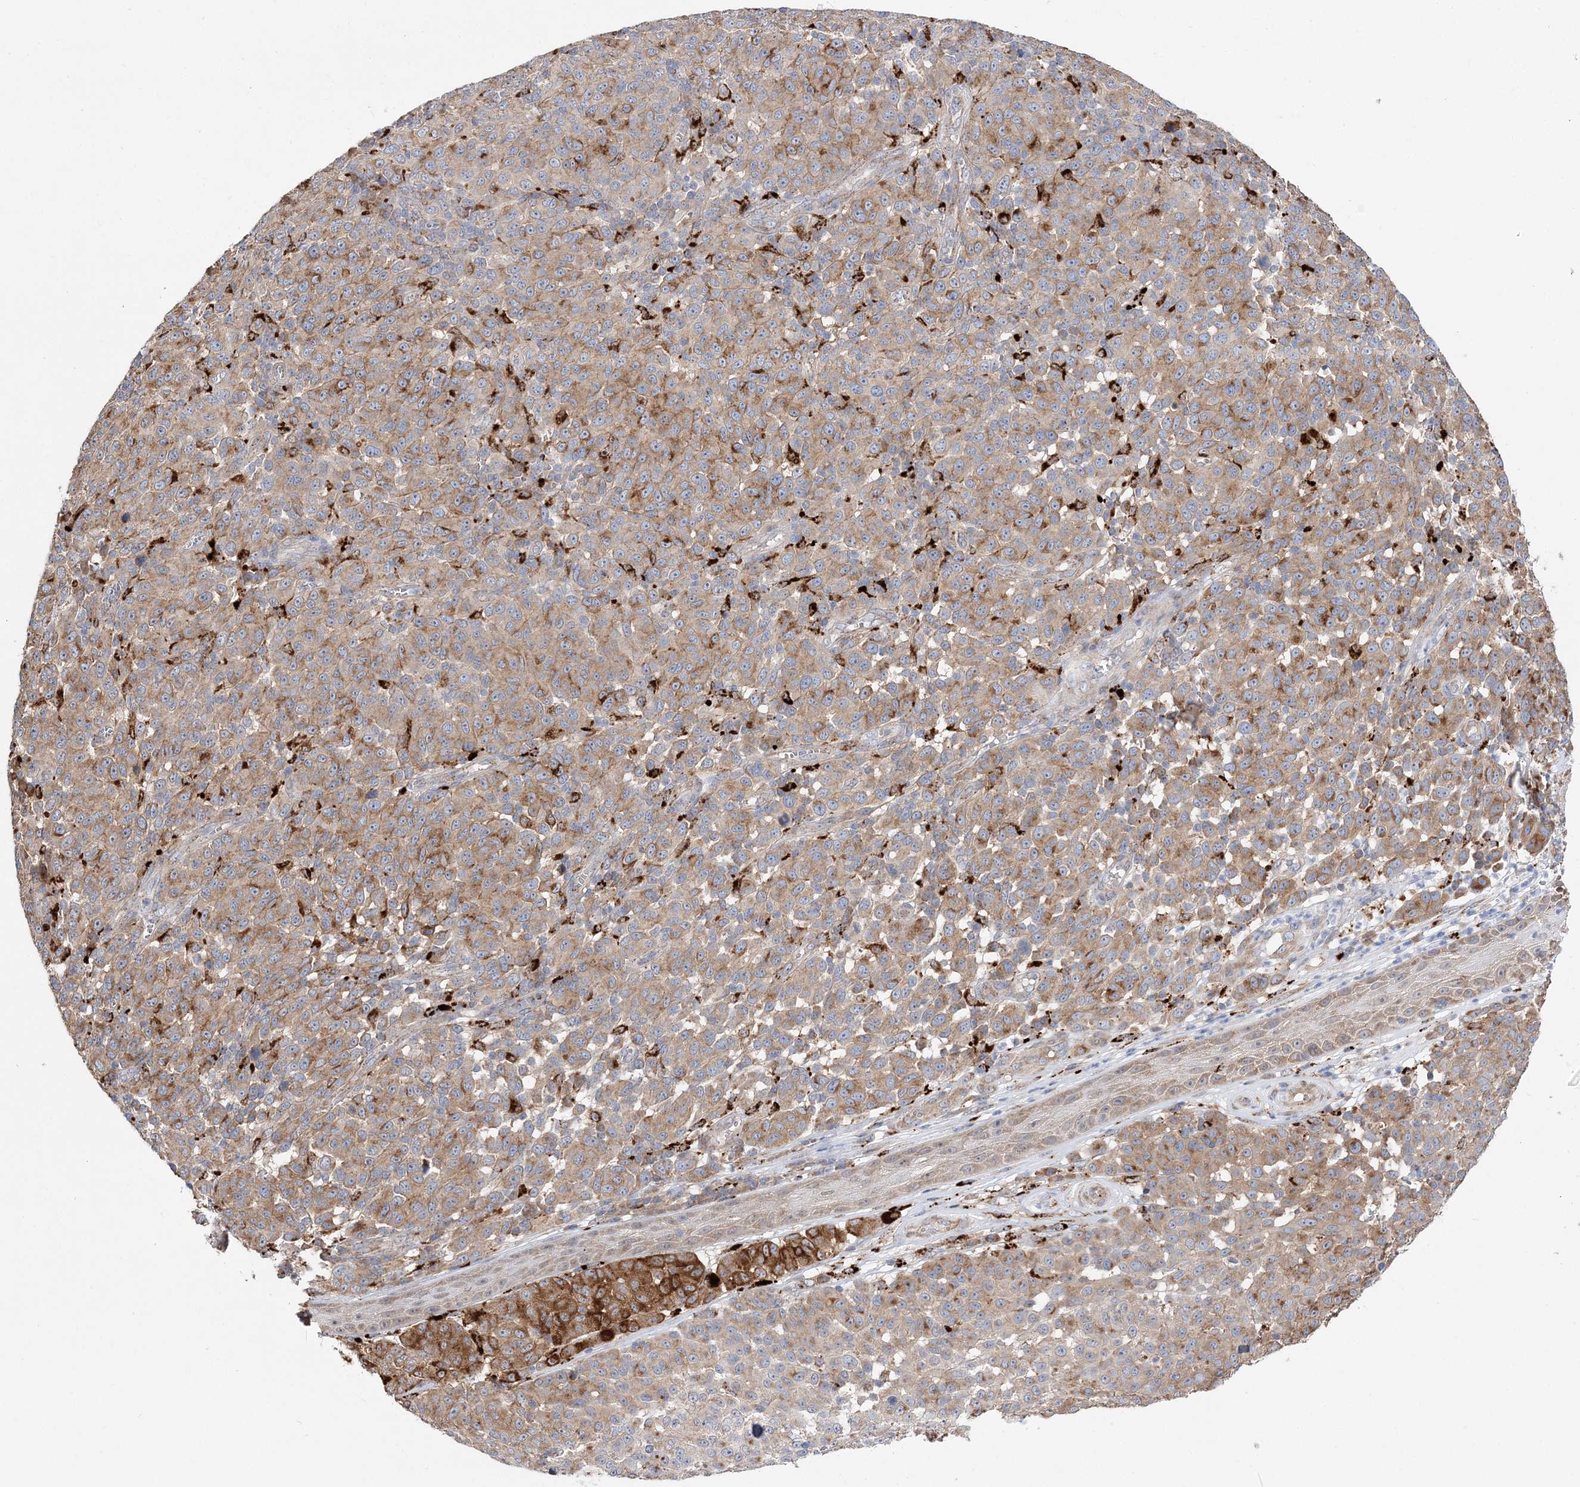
{"staining": {"intensity": "moderate", "quantity": ">75%", "location": "cytoplasmic/membranous"}, "tissue": "melanoma", "cell_type": "Tumor cells", "image_type": "cancer", "snomed": [{"axis": "morphology", "description": "Malignant melanoma, NOS"}, {"axis": "topography", "description": "Skin"}], "caption": "Tumor cells exhibit moderate cytoplasmic/membranous positivity in about >75% of cells in melanoma.", "gene": "C3orf38", "patient": {"sex": "male", "age": 49}}